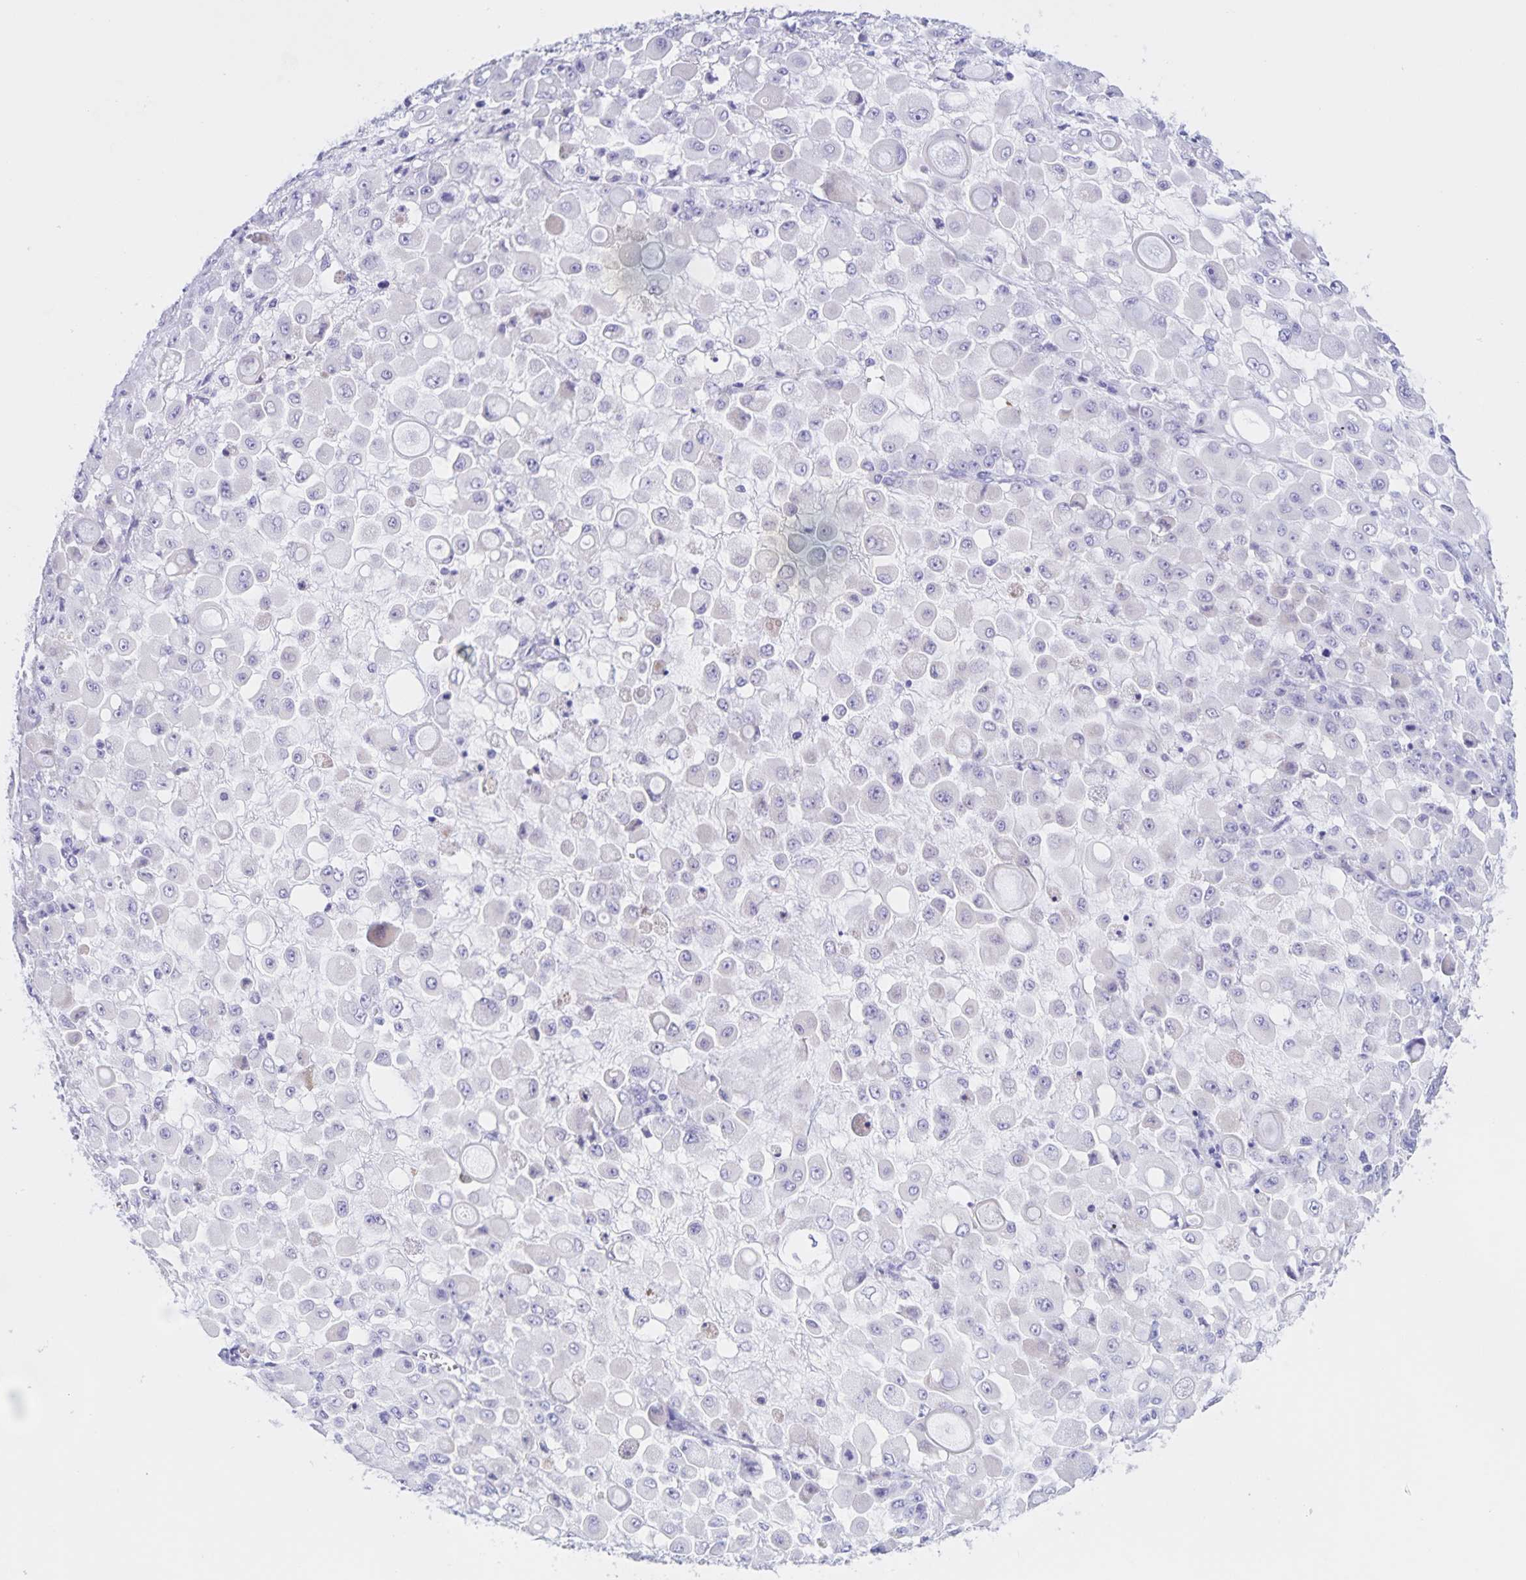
{"staining": {"intensity": "negative", "quantity": "none", "location": "none"}, "tissue": "stomach cancer", "cell_type": "Tumor cells", "image_type": "cancer", "snomed": [{"axis": "morphology", "description": "Adenocarcinoma, NOS"}, {"axis": "topography", "description": "Stomach"}], "caption": "Tumor cells are negative for protein expression in human stomach cancer (adenocarcinoma). (DAB (3,3'-diaminobenzidine) IHC, high magnification).", "gene": "CATSPER4", "patient": {"sex": "female", "age": 76}}